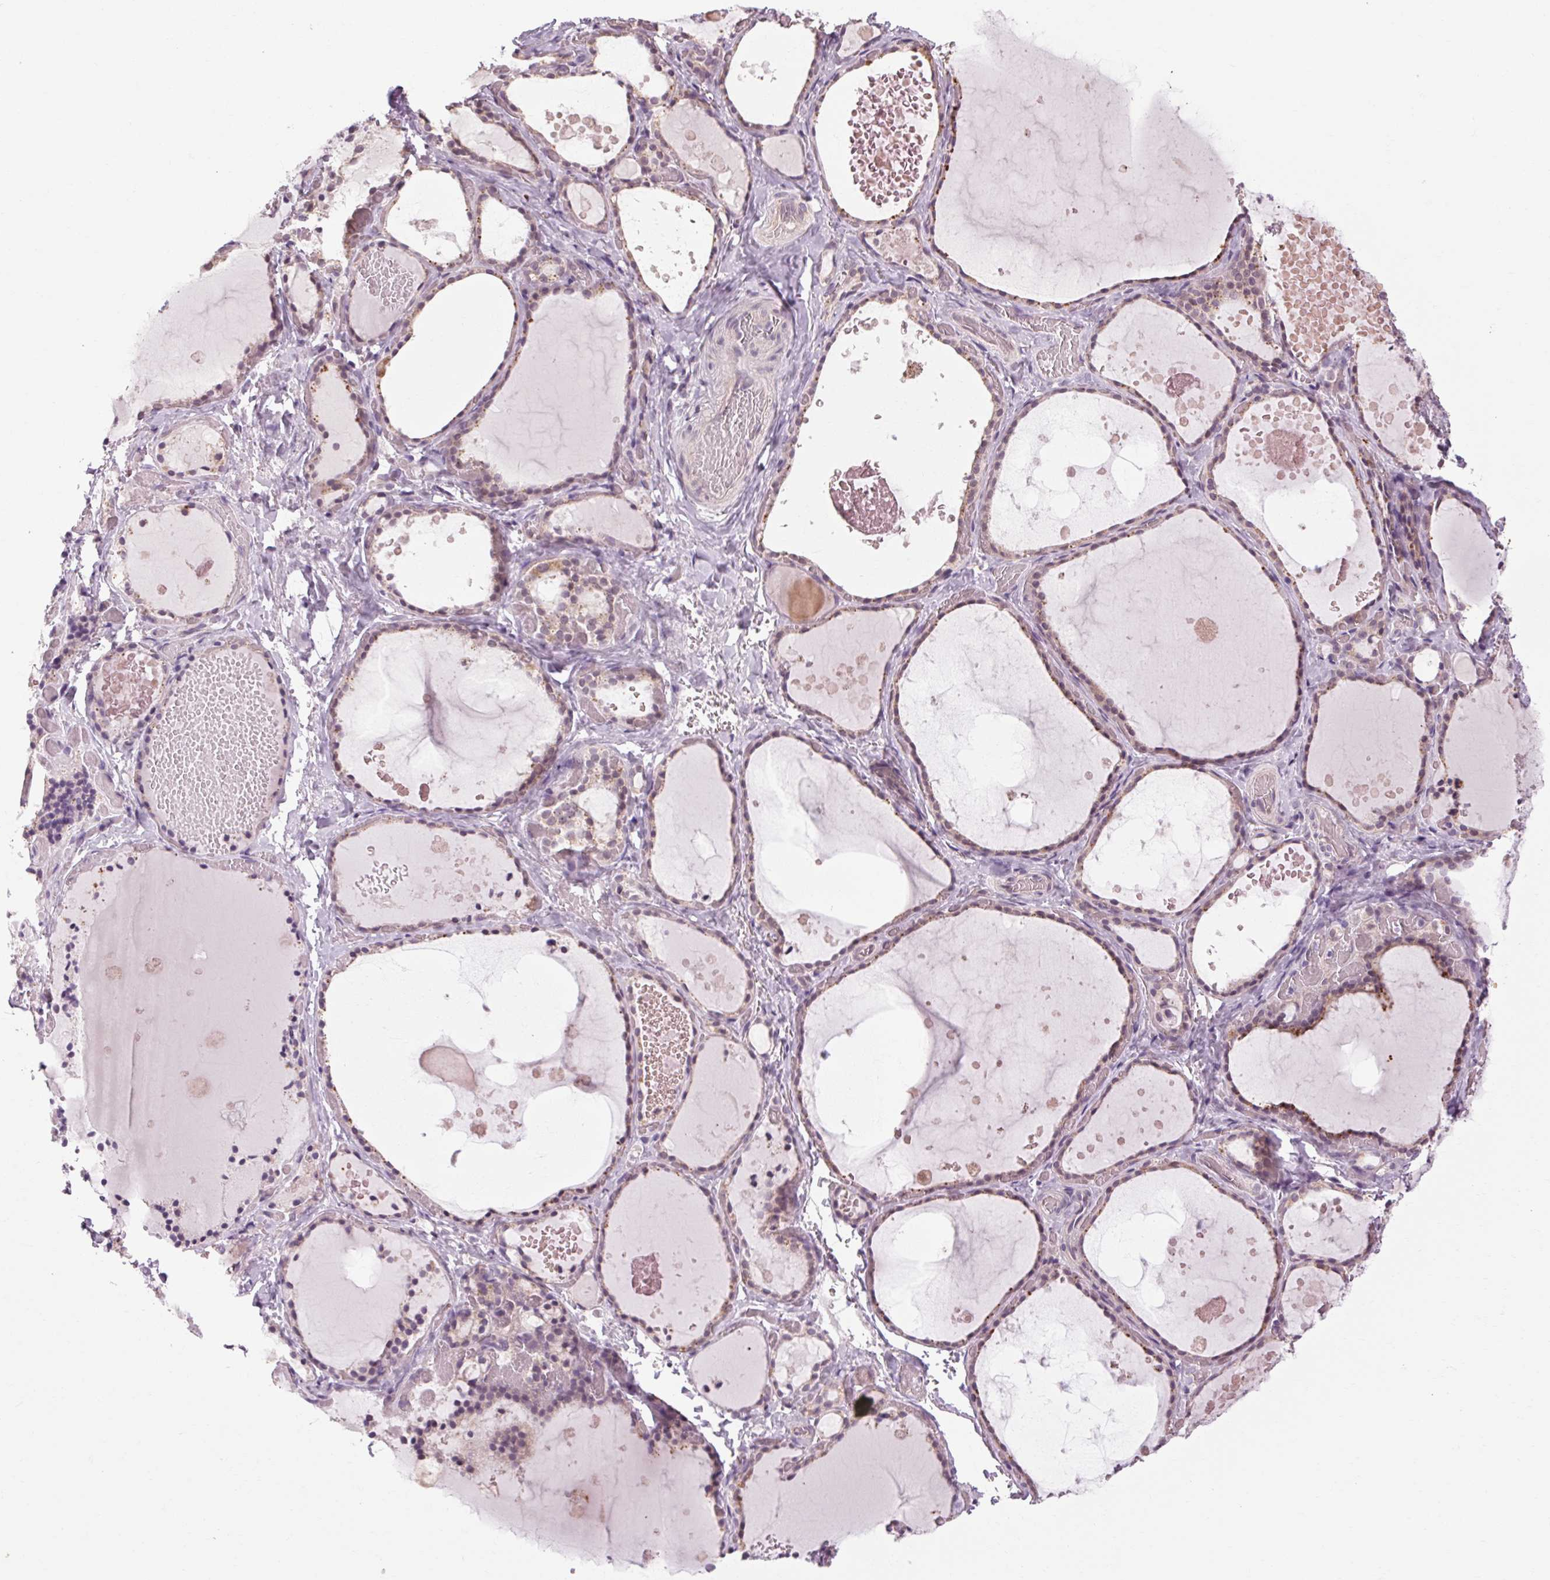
{"staining": {"intensity": "weak", "quantity": "<25%", "location": "cytoplasmic/membranous"}, "tissue": "thyroid gland", "cell_type": "Glandular cells", "image_type": "normal", "snomed": [{"axis": "morphology", "description": "Normal tissue, NOS"}, {"axis": "topography", "description": "Thyroid gland"}], "caption": "Protein analysis of benign thyroid gland exhibits no significant positivity in glandular cells. Brightfield microscopy of immunohistochemistry (IHC) stained with DAB (3,3'-diaminobenzidine) (brown) and hematoxylin (blue), captured at high magnification.", "gene": "KLHL40", "patient": {"sex": "female", "age": 56}}